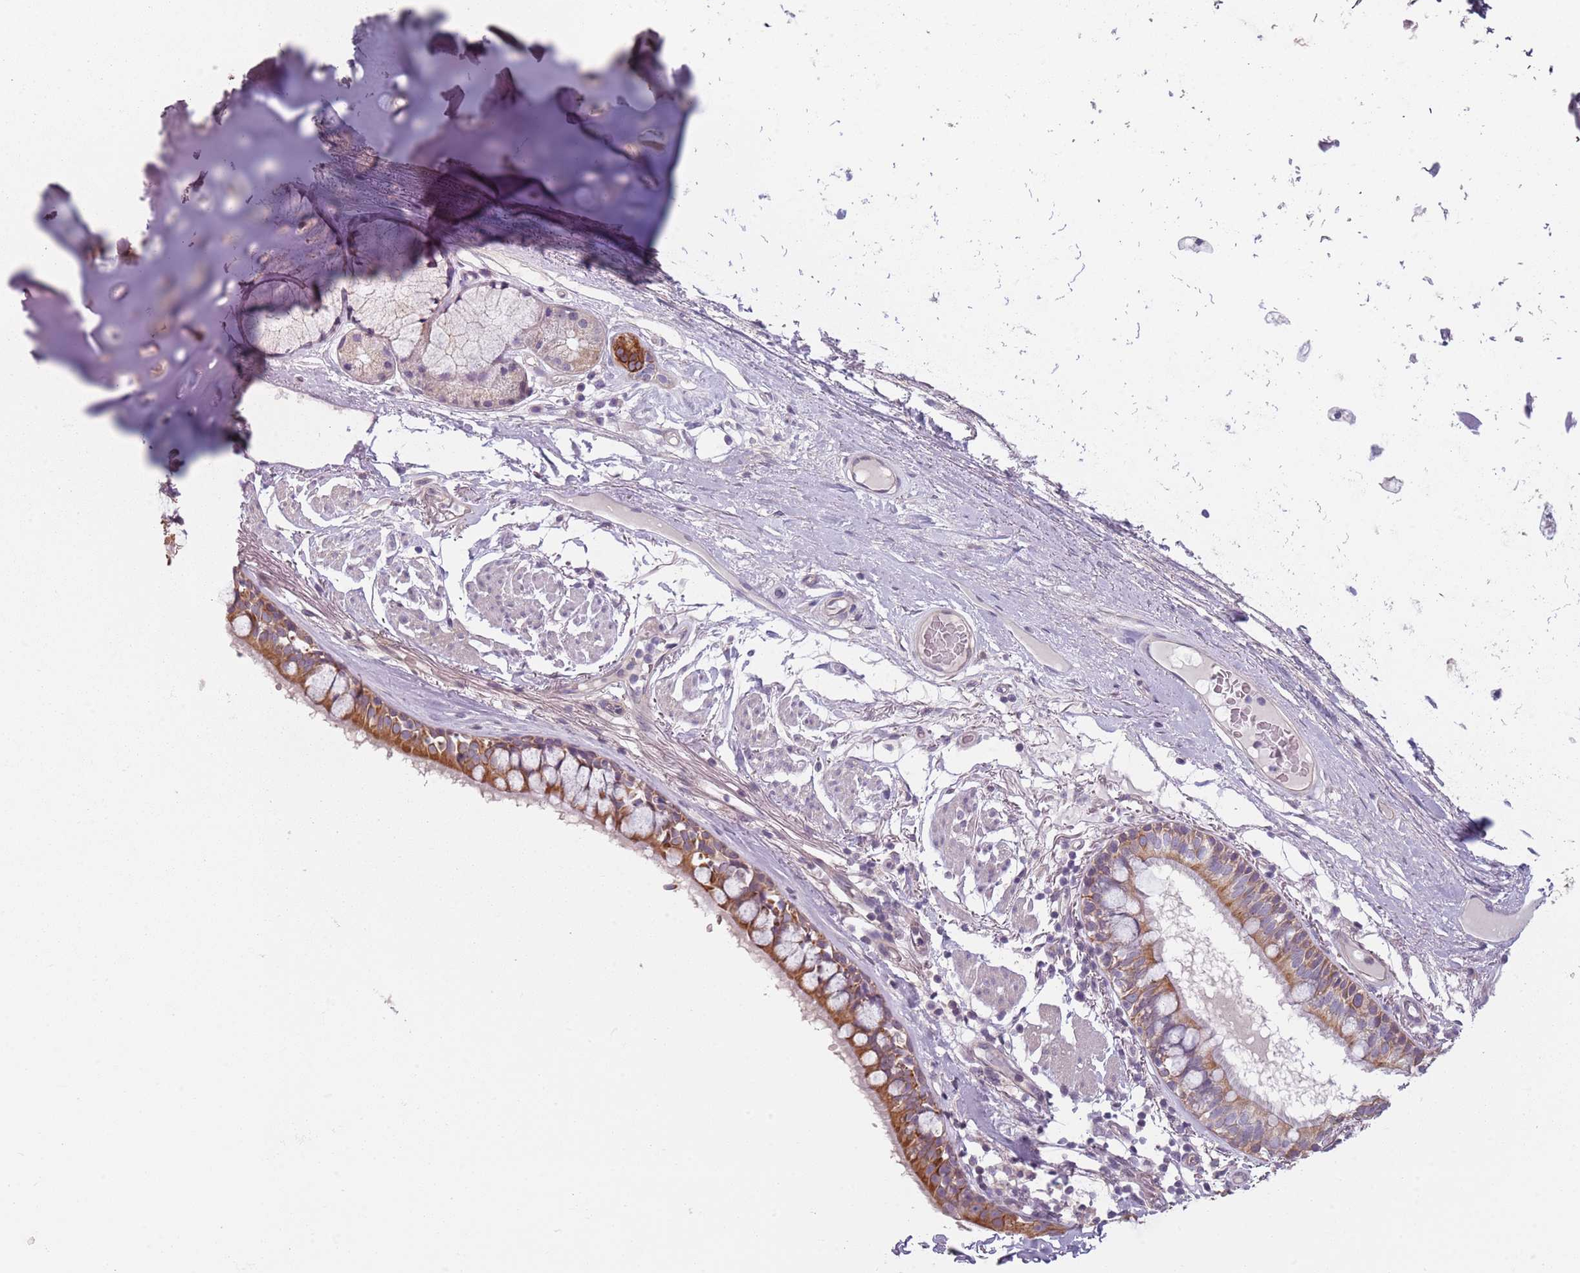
{"staining": {"intensity": "moderate", "quantity": ">75%", "location": "cytoplasmic/membranous"}, "tissue": "bronchus", "cell_type": "Respiratory epithelial cells", "image_type": "normal", "snomed": [{"axis": "morphology", "description": "Normal tissue, NOS"}, {"axis": "topography", "description": "Bronchus"}], "caption": "This is a histology image of immunohistochemistry (IHC) staining of unremarkable bronchus, which shows moderate expression in the cytoplasmic/membranous of respiratory epithelial cells.", "gene": "TLCD2", "patient": {"sex": "male", "age": 70}}